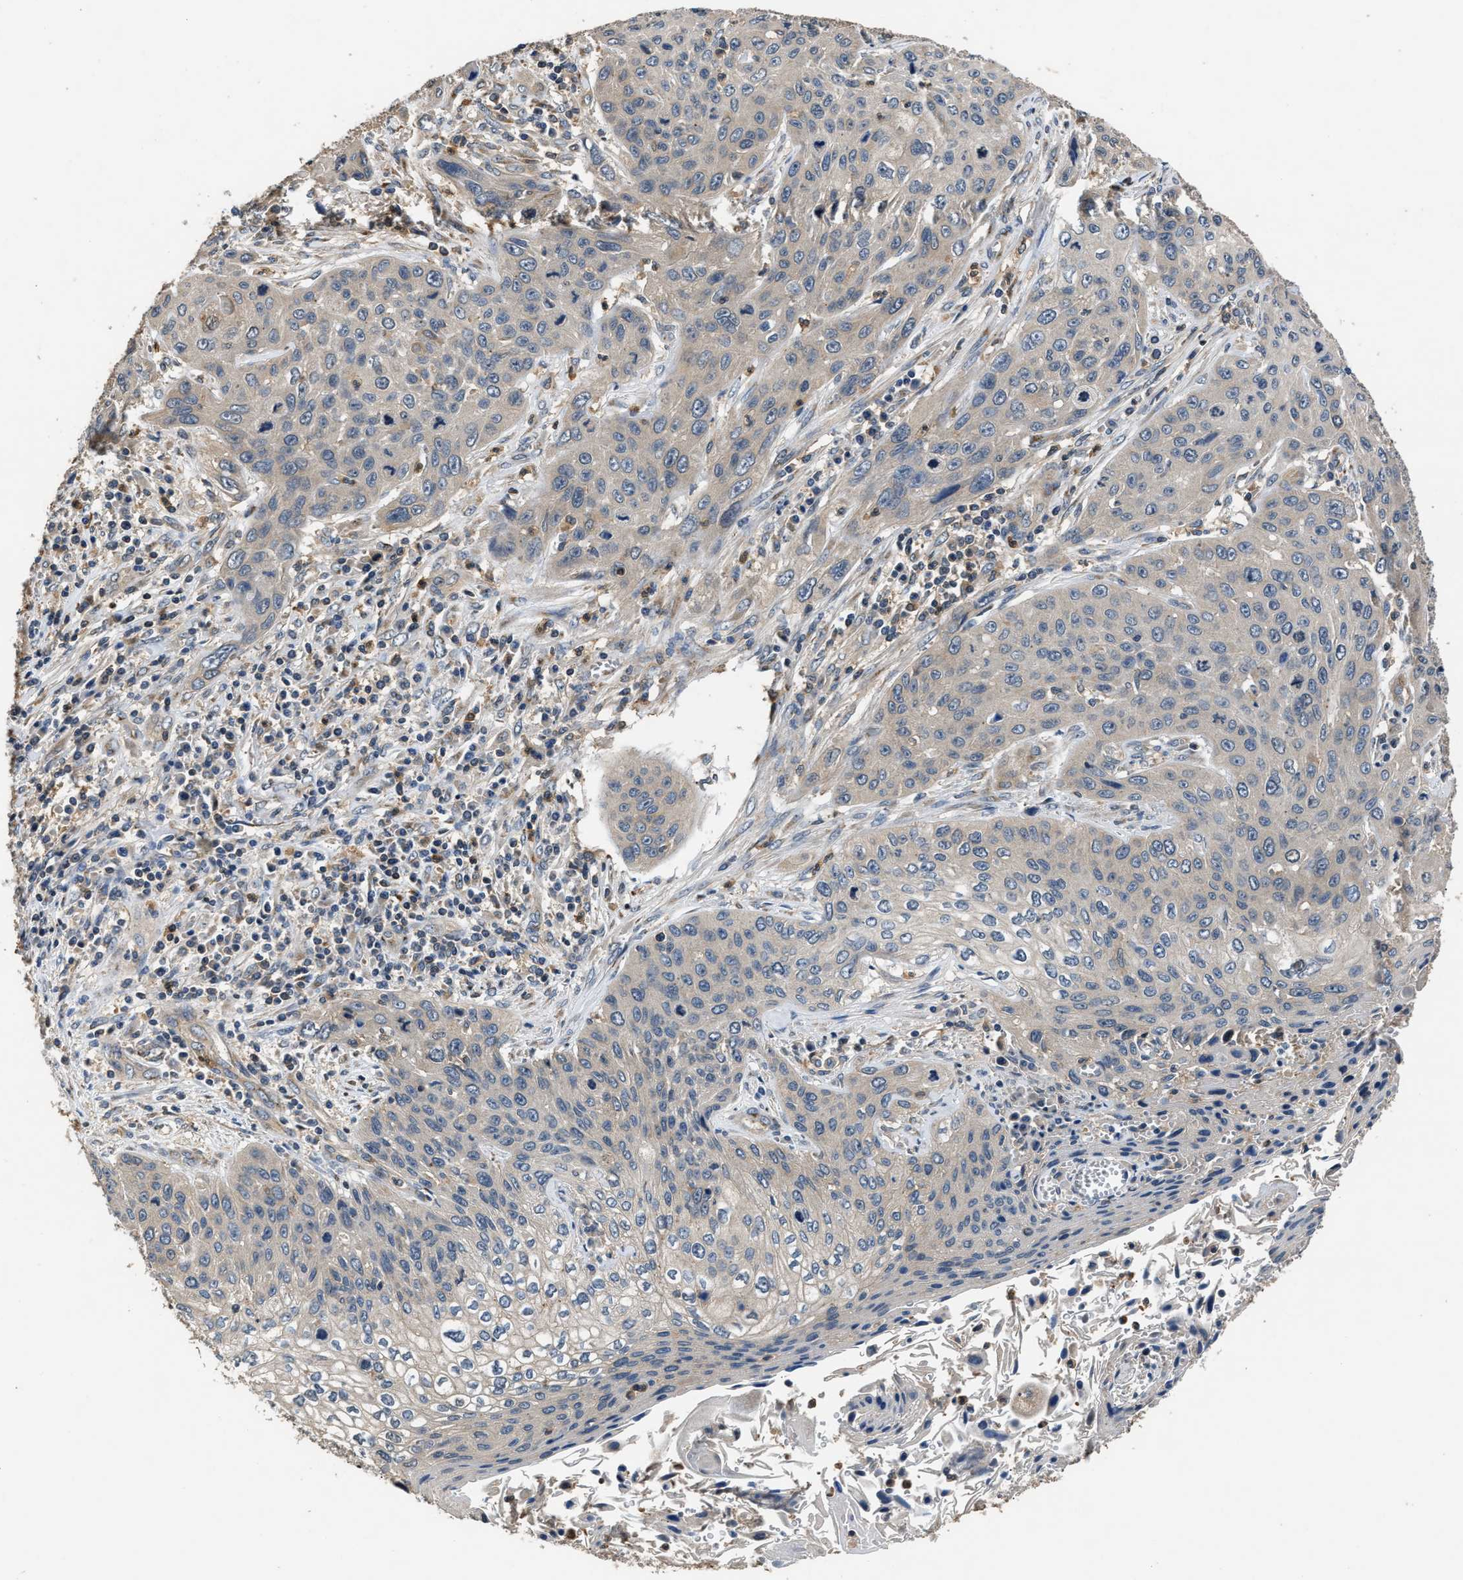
{"staining": {"intensity": "weak", "quantity": "<25%", "location": "cytoplasmic/membranous"}, "tissue": "cervical cancer", "cell_type": "Tumor cells", "image_type": "cancer", "snomed": [{"axis": "morphology", "description": "Squamous cell carcinoma, NOS"}, {"axis": "topography", "description": "Cervix"}], "caption": "Immunohistochemical staining of cervical cancer demonstrates no significant staining in tumor cells. (Brightfield microscopy of DAB IHC at high magnification).", "gene": "CHUK", "patient": {"sex": "female", "age": 32}}